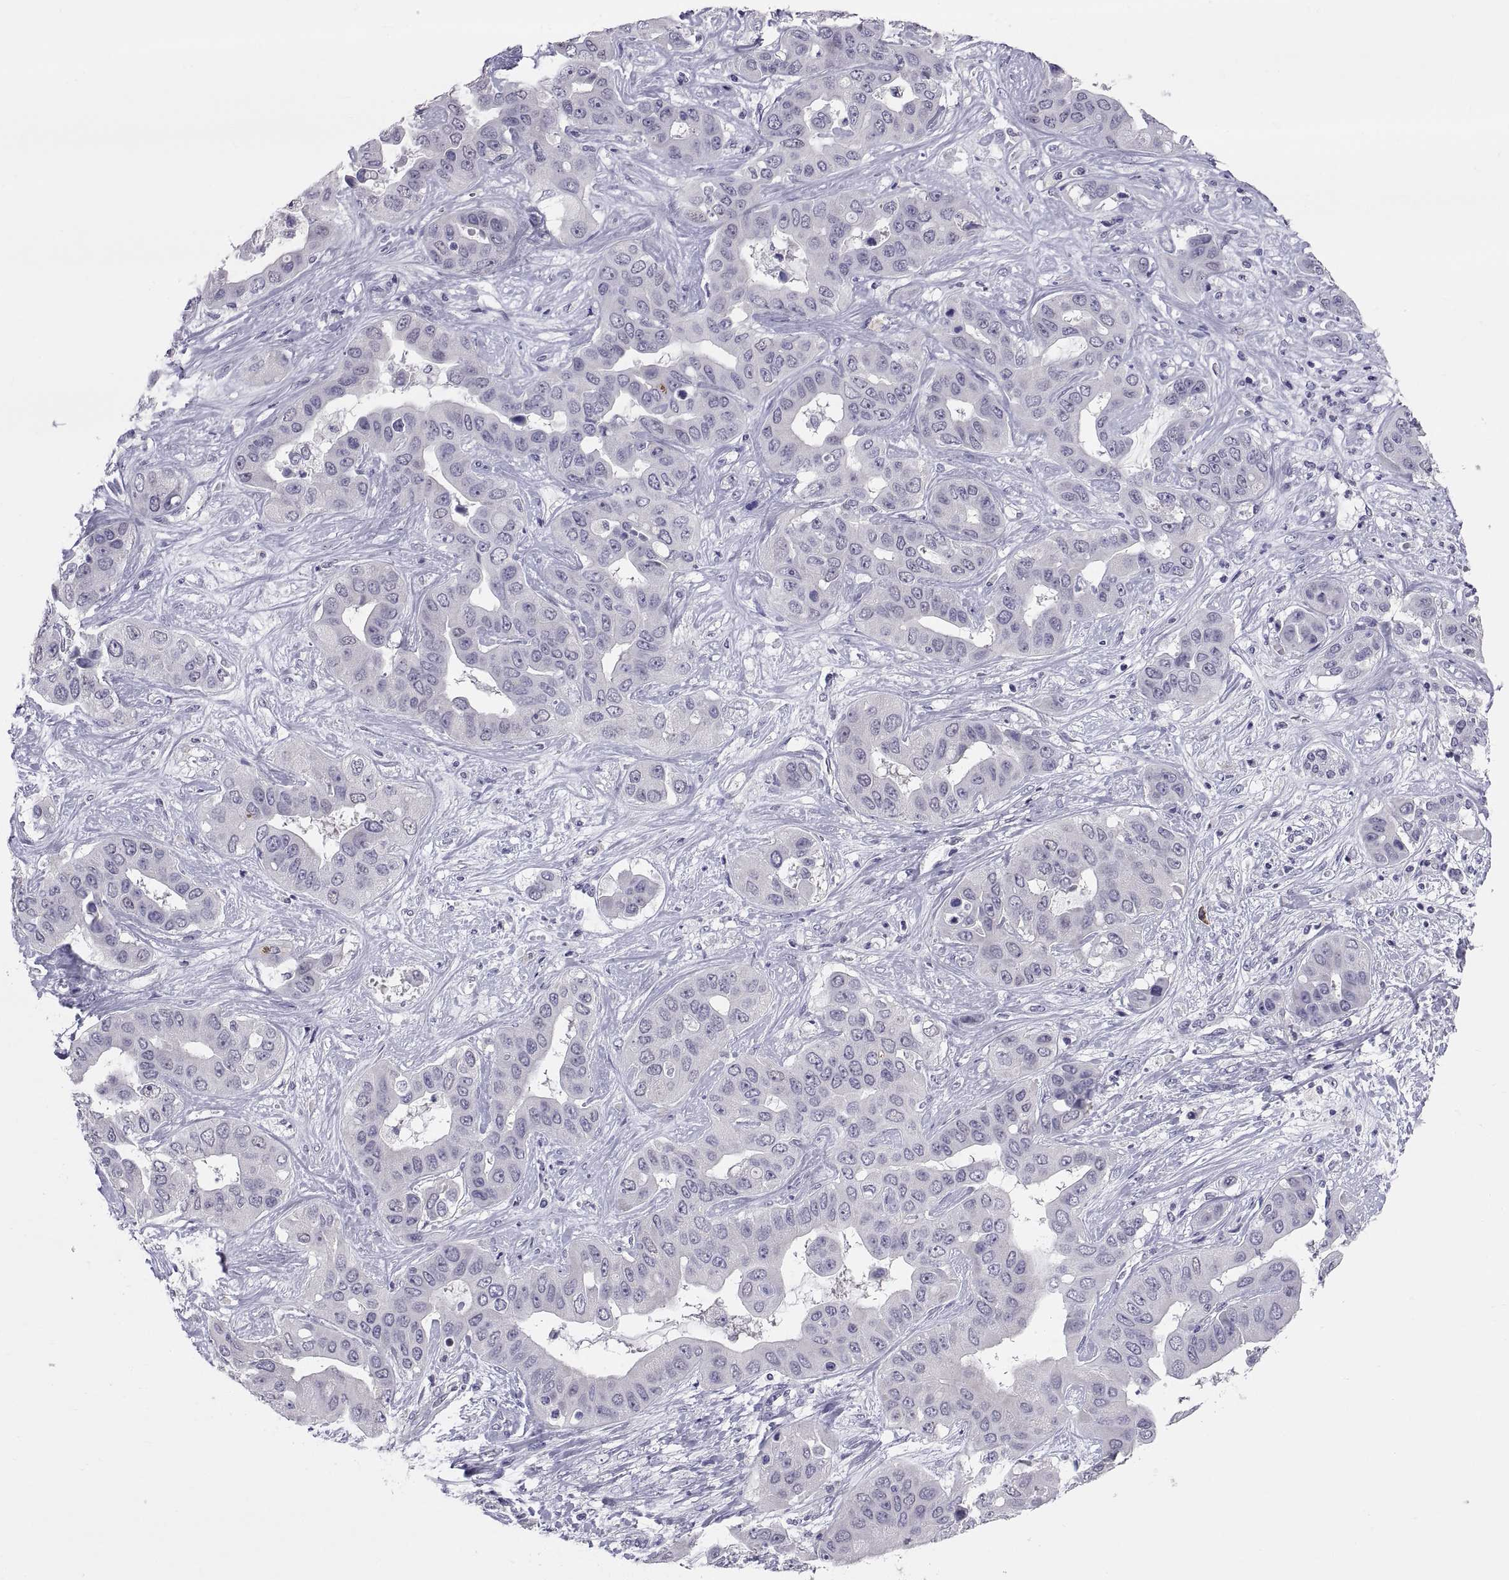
{"staining": {"intensity": "negative", "quantity": "none", "location": "none"}, "tissue": "liver cancer", "cell_type": "Tumor cells", "image_type": "cancer", "snomed": [{"axis": "morphology", "description": "Cholangiocarcinoma"}, {"axis": "topography", "description": "Liver"}], "caption": "High power microscopy micrograph of an IHC image of liver cancer, revealing no significant staining in tumor cells.", "gene": "TEX13A", "patient": {"sex": "female", "age": 52}}